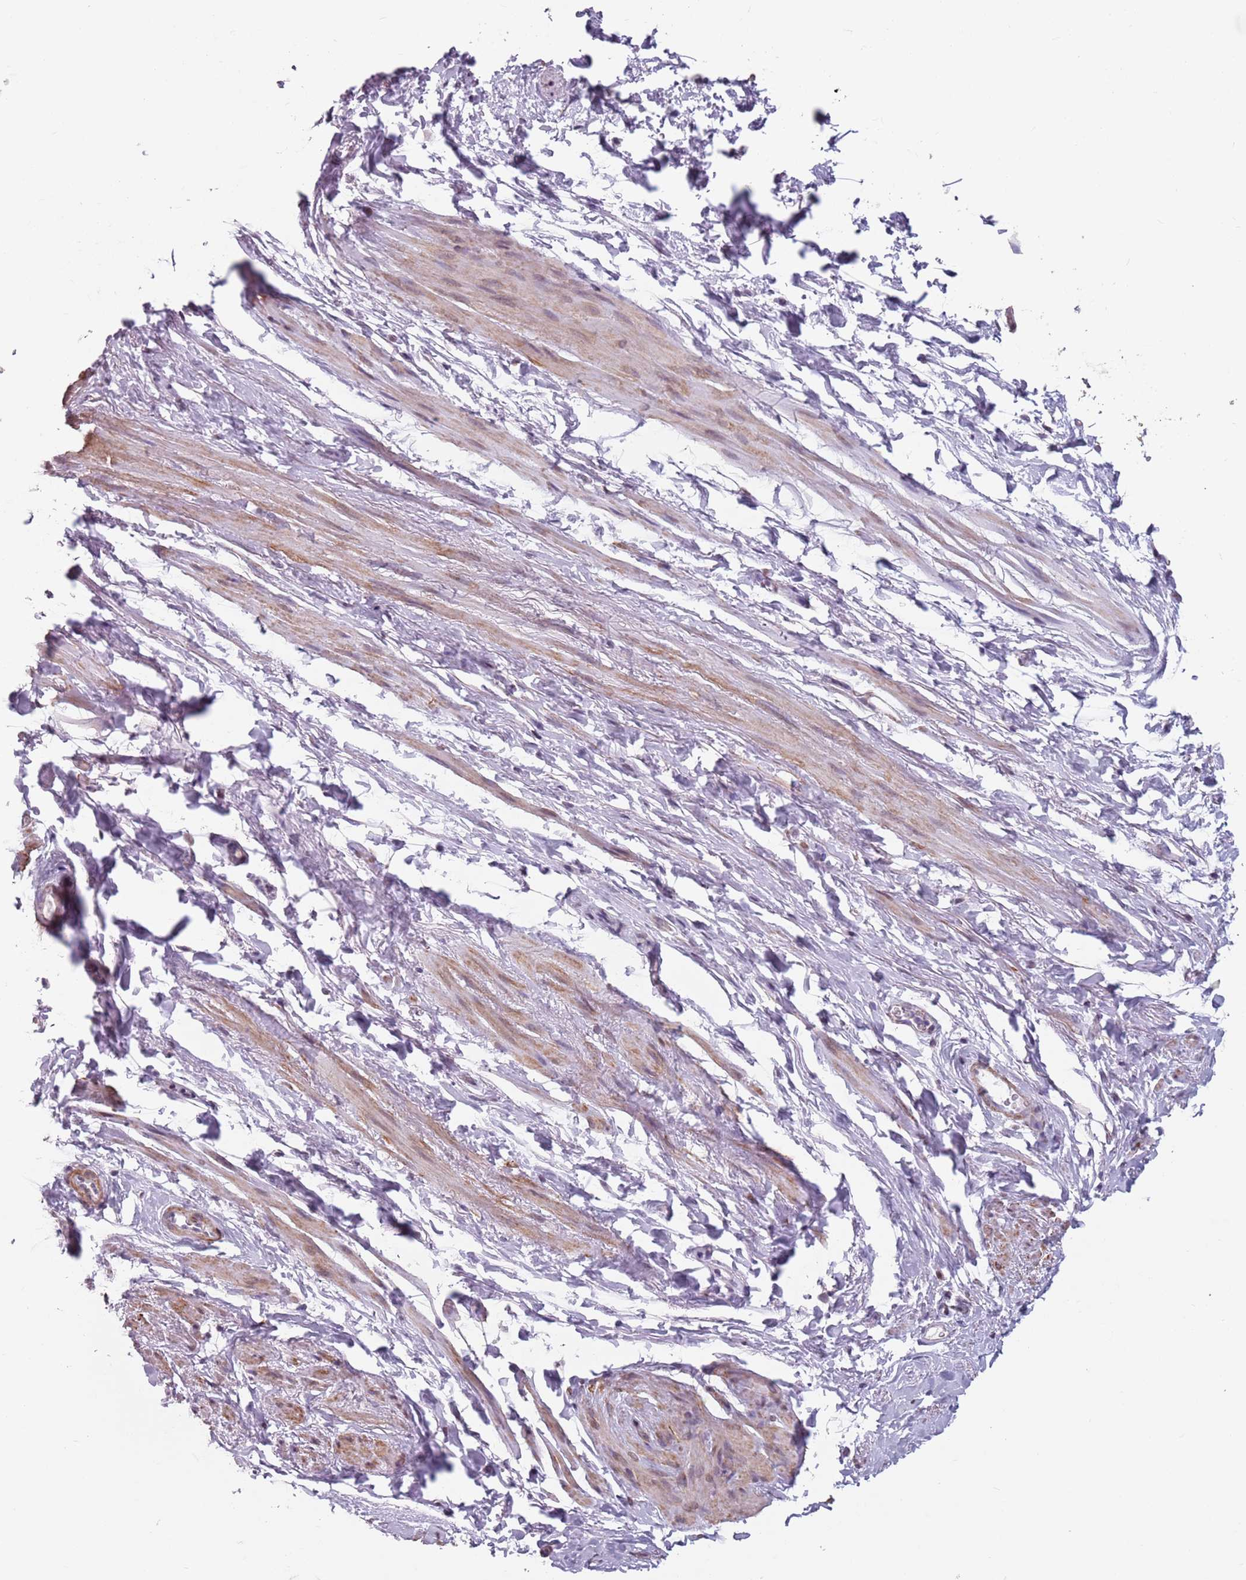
{"staining": {"intensity": "weak", "quantity": "25%-75%", "location": "cytoplasmic/membranous"}, "tissue": "smooth muscle", "cell_type": "Smooth muscle cells", "image_type": "normal", "snomed": [{"axis": "morphology", "description": "Normal tissue, NOS"}, {"axis": "topography", "description": "Smooth muscle"}, {"axis": "topography", "description": "Peripheral nerve tissue"}], "caption": "About 25%-75% of smooth muscle cells in benign smooth muscle reveal weak cytoplasmic/membranous protein staining as visualized by brown immunohistochemical staining.", "gene": "TMC4", "patient": {"sex": "male", "age": 69}}